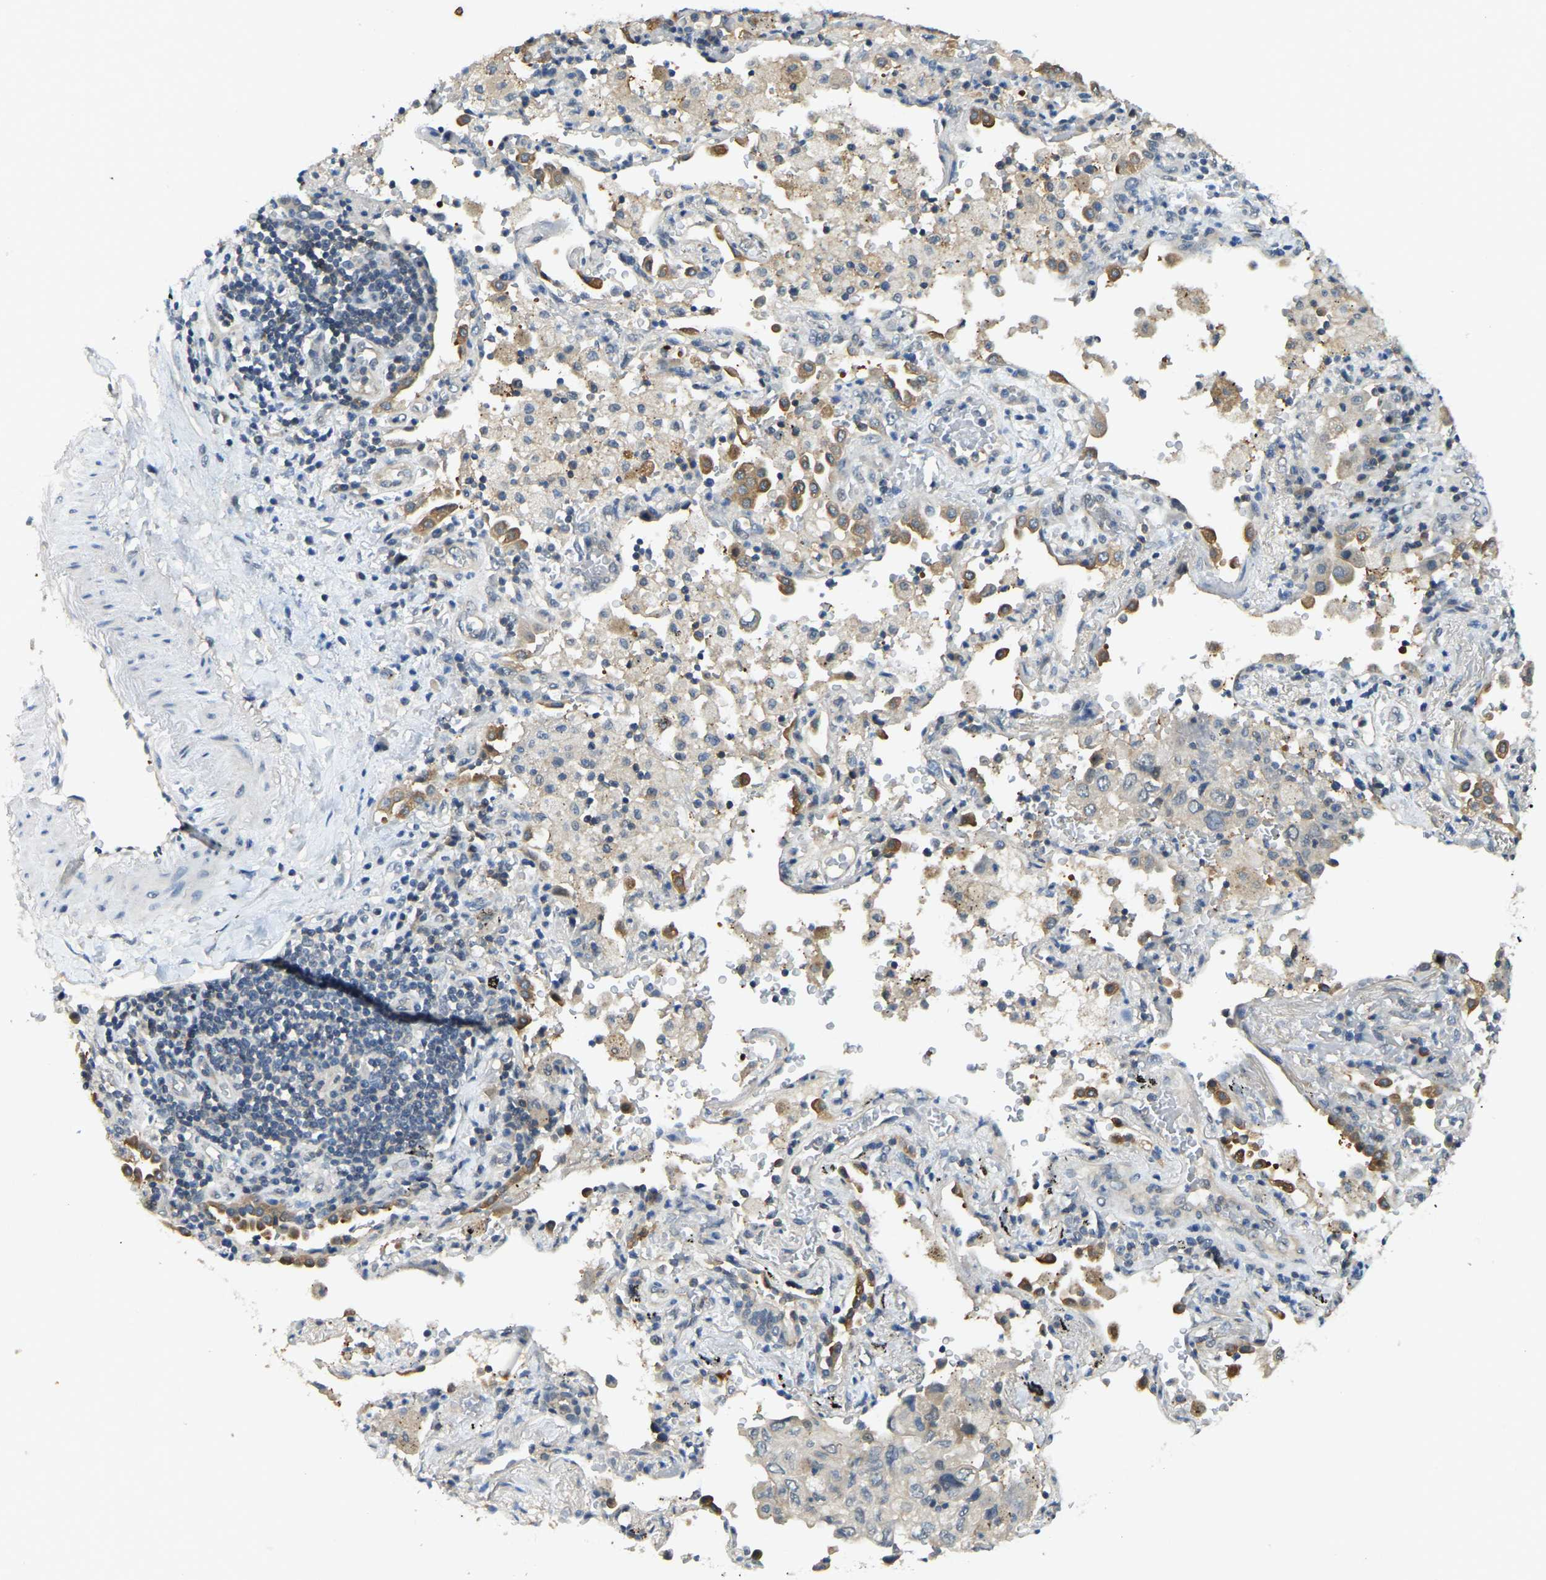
{"staining": {"intensity": "negative", "quantity": "none", "location": "none"}, "tissue": "lung cancer", "cell_type": "Tumor cells", "image_type": "cancer", "snomed": [{"axis": "morphology", "description": "Adenocarcinoma, NOS"}, {"axis": "topography", "description": "Lung"}], "caption": "Image shows no significant protein staining in tumor cells of lung adenocarcinoma. (Stains: DAB (3,3'-diaminobenzidine) IHC with hematoxylin counter stain, Microscopy: brightfield microscopy at high magnification).", "gene": "AHNAK", "patient": {"sex": "male", "age": 64}}